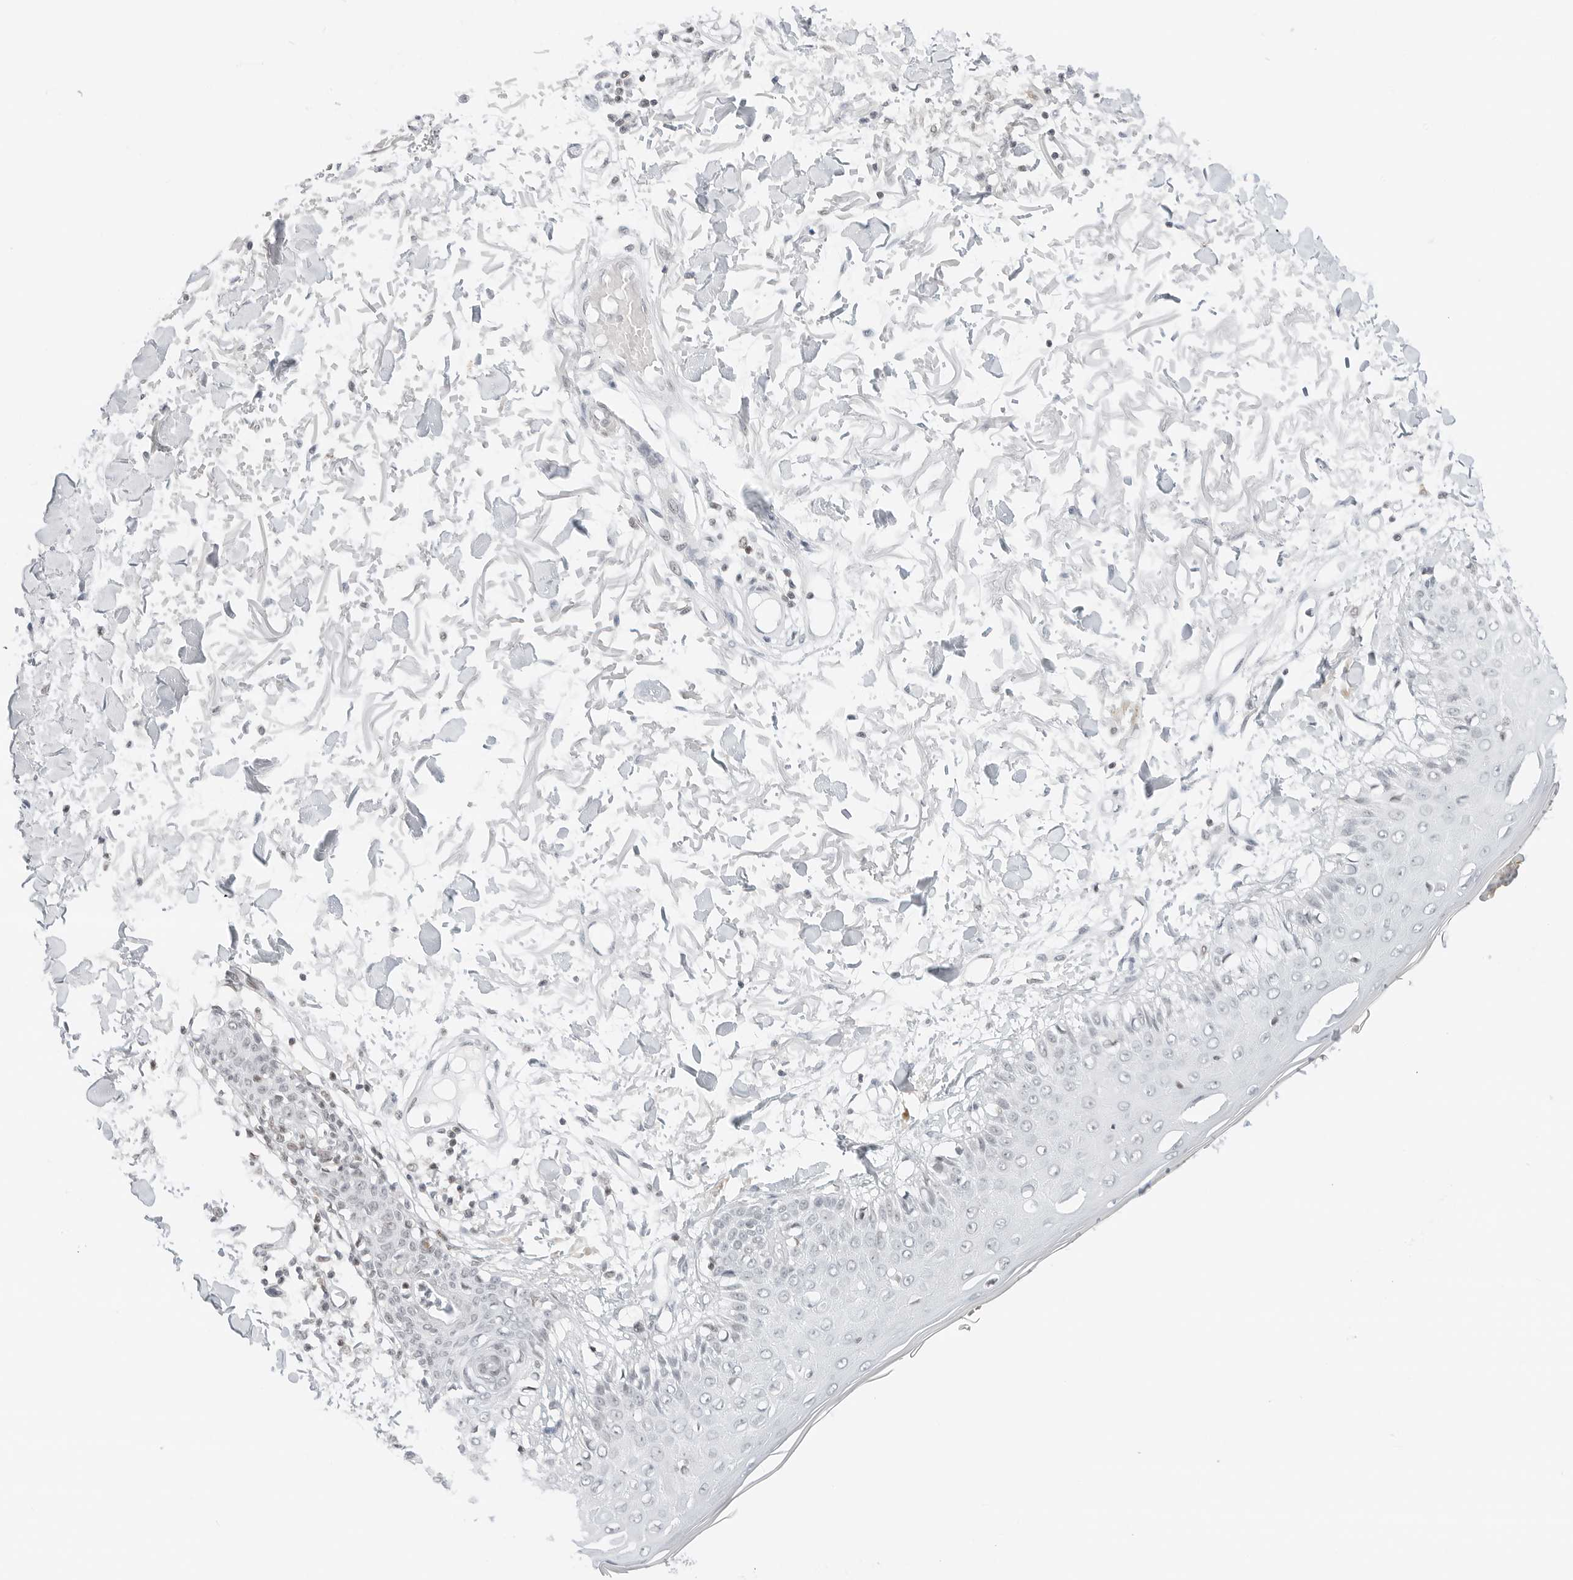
{"staining": {"intensity": "moderate", "quantity": "<25%", "location": "nuclear"}, "tissue": "skin", "cell_type": "Fibroblasts", "image_type": "normal", "snomed": [{"axis": "morphology", "description": "Normal tissue, NOS"}, {"axis": "morphology", "description": "Squamous cell carcinoma, NOS"}, {"axis": "topography", "description": "Skin"}, {"axis": "topography", "description": "Peripheral nerve tissue"}], "caption": "A high-resolution image shows IHC staining of unremarkable skin, which displays moderate nuclear expression in about <25% of fibroblasts.", "gene": "CRTC2", "patient": {"sex": "male", "age": 83}}